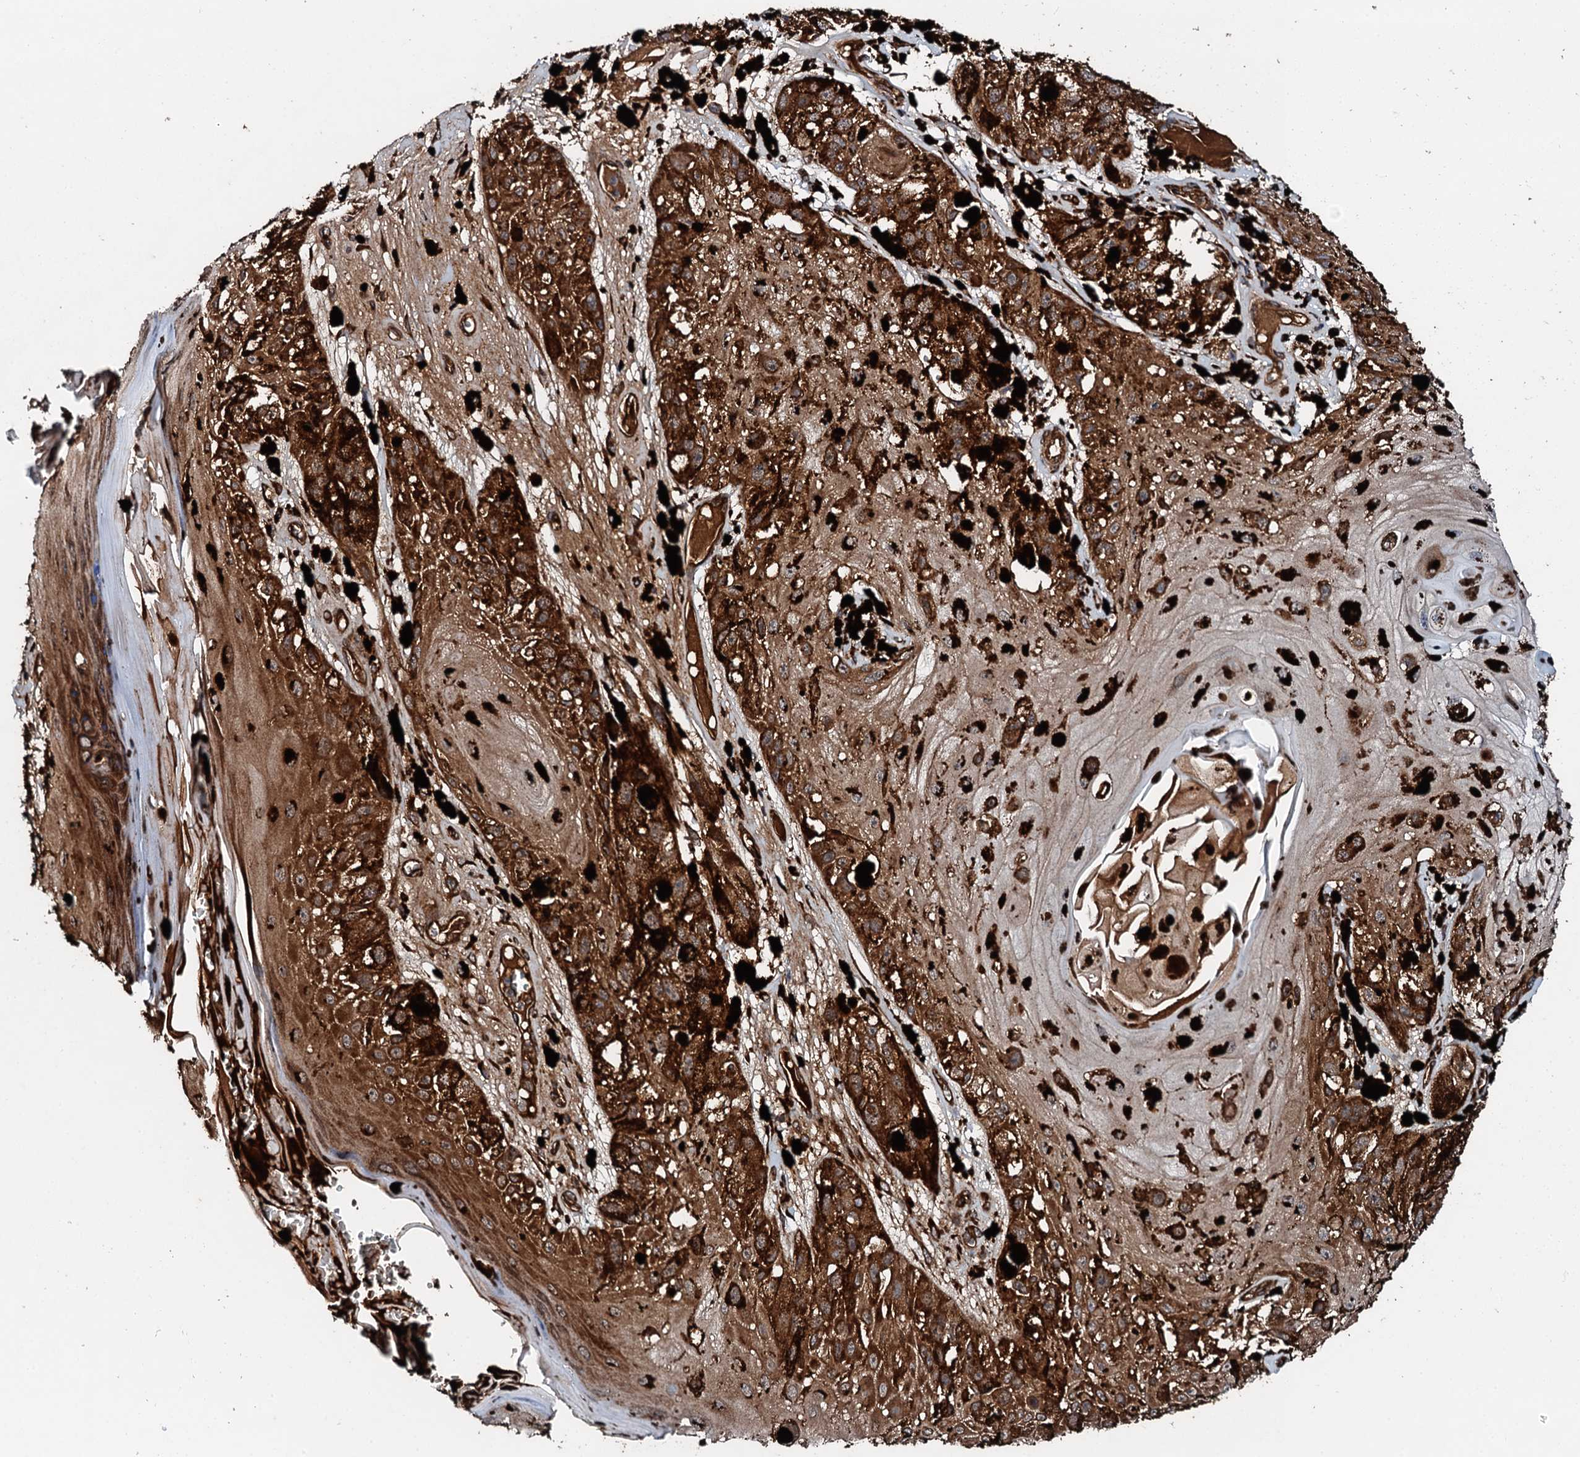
{"staining": {"intensity": "strong", "quantity": ">75%", "location": "cytoplasmic/membranous"}, "tissue": "melanoma", "cell_type": "Tumor cells", "image_type": "cancer", "snomed": [{"axis": "morphology", "description": "Malignant melanoma, NOS"}, {"axis": "topography", "description": "Skin"}], "caption": "A high-resolution histopathology image shows immunohistochemistry (IHC) staining of melanoma, which demonstrates strong cytoplasmic/membranous staining in approximately >75% of tumor cells. The protein of interest is shown in brown color, while the nuclei are stained blue.", "gene": "FLYWCH1", "patient": {"sex": "male", "age": 88}}